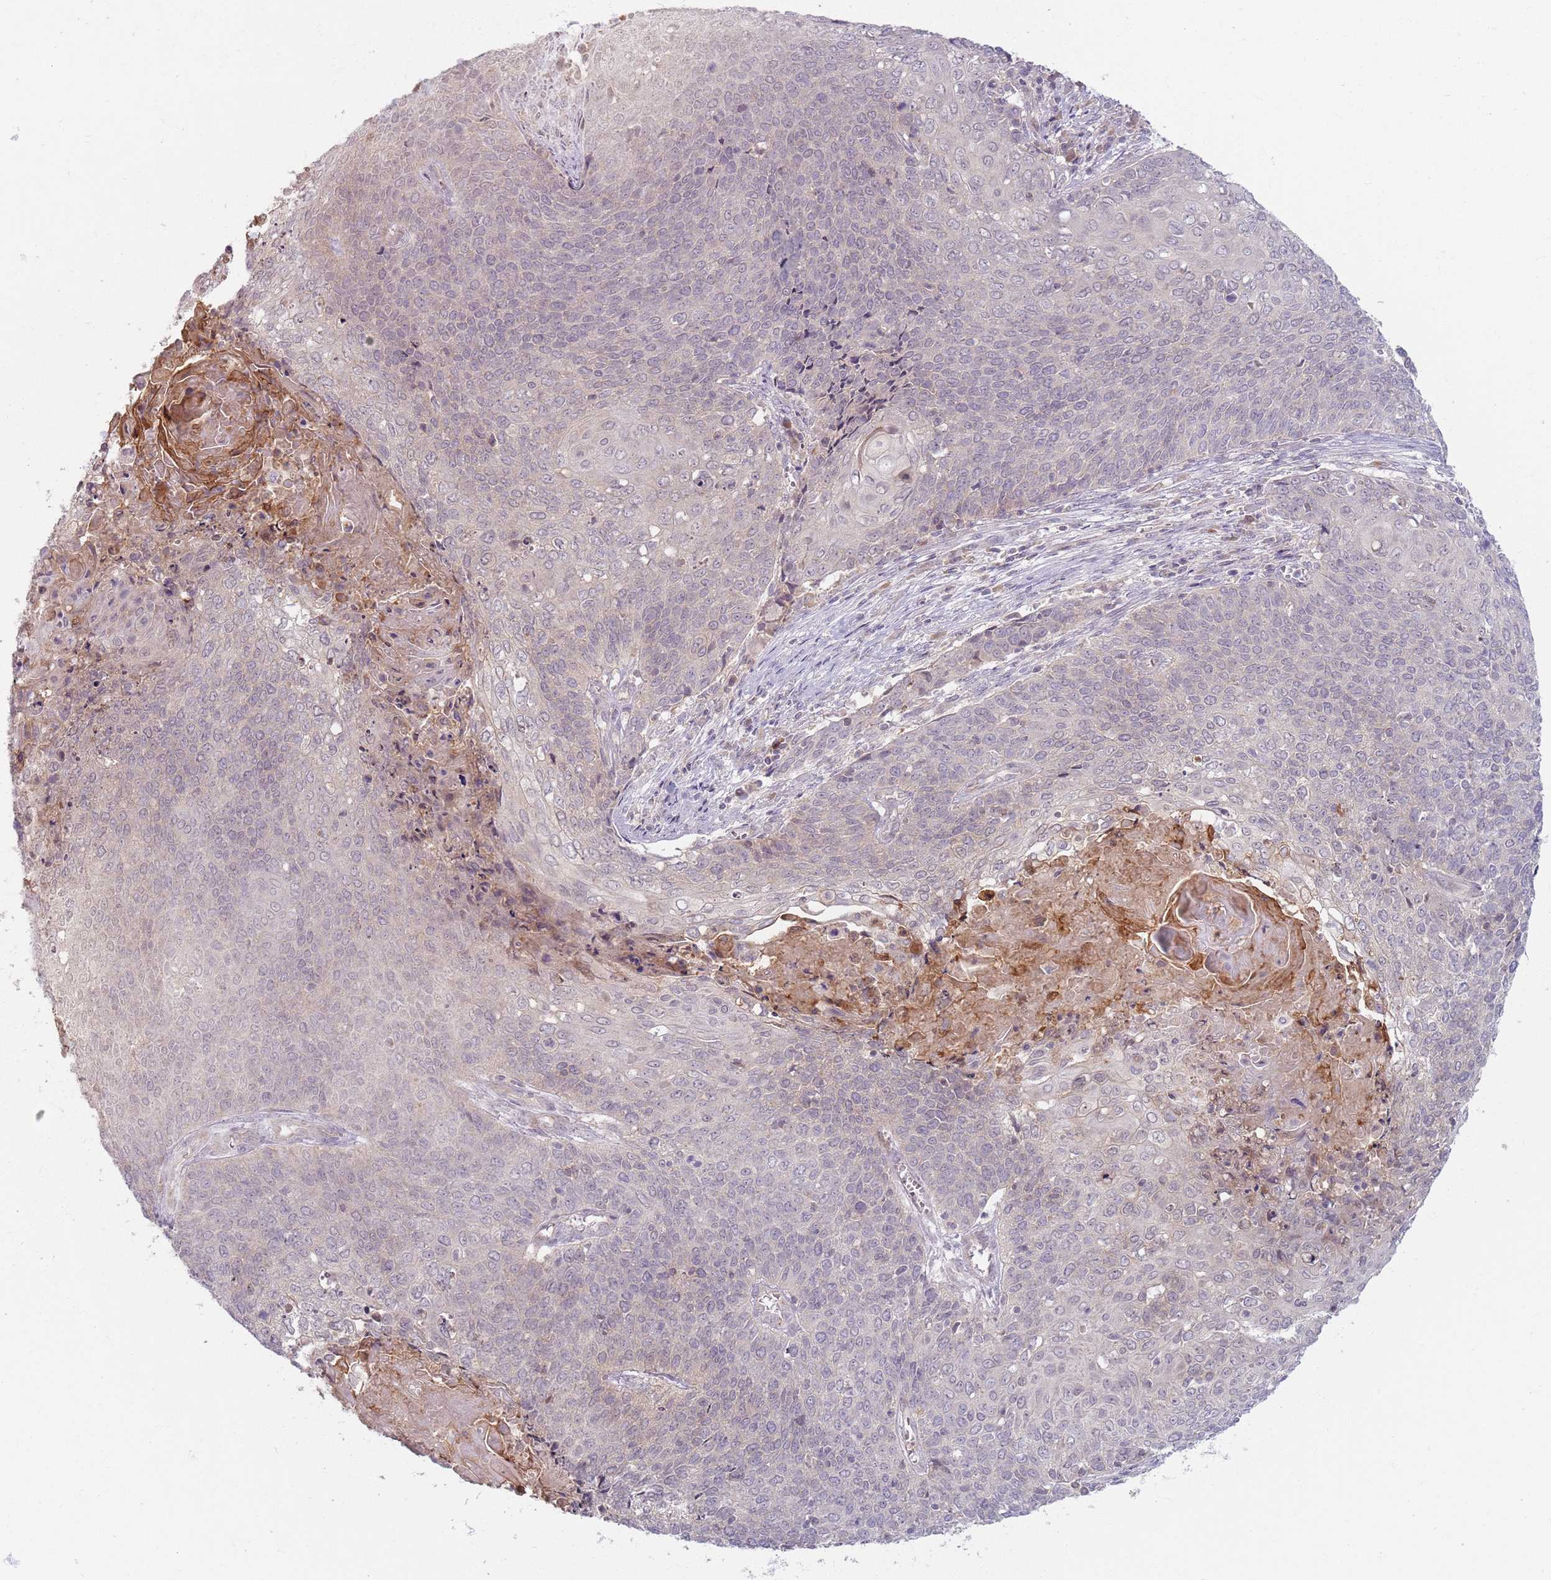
{"staining": {"intensity": "negative", "quantity": "none", "location": "none"}, "tissue": "cervical cancer", "cell_type": "Tumor cells", "image_type": "cancer", "snomed": [{"axis": "morphology", "description": "Squamous cell carcinoma, NOS"}, {"axis": "topography", "description": "Cervix"}], "caption": "IHC micrograph of neoplastic tissue: cervical cancer (squamous cell carcinoma) stained with DAB shows no significant protein expression in tumor cells.", "gene": "ZDHHC2", "patient": {"sex": "female", "age": 39}}